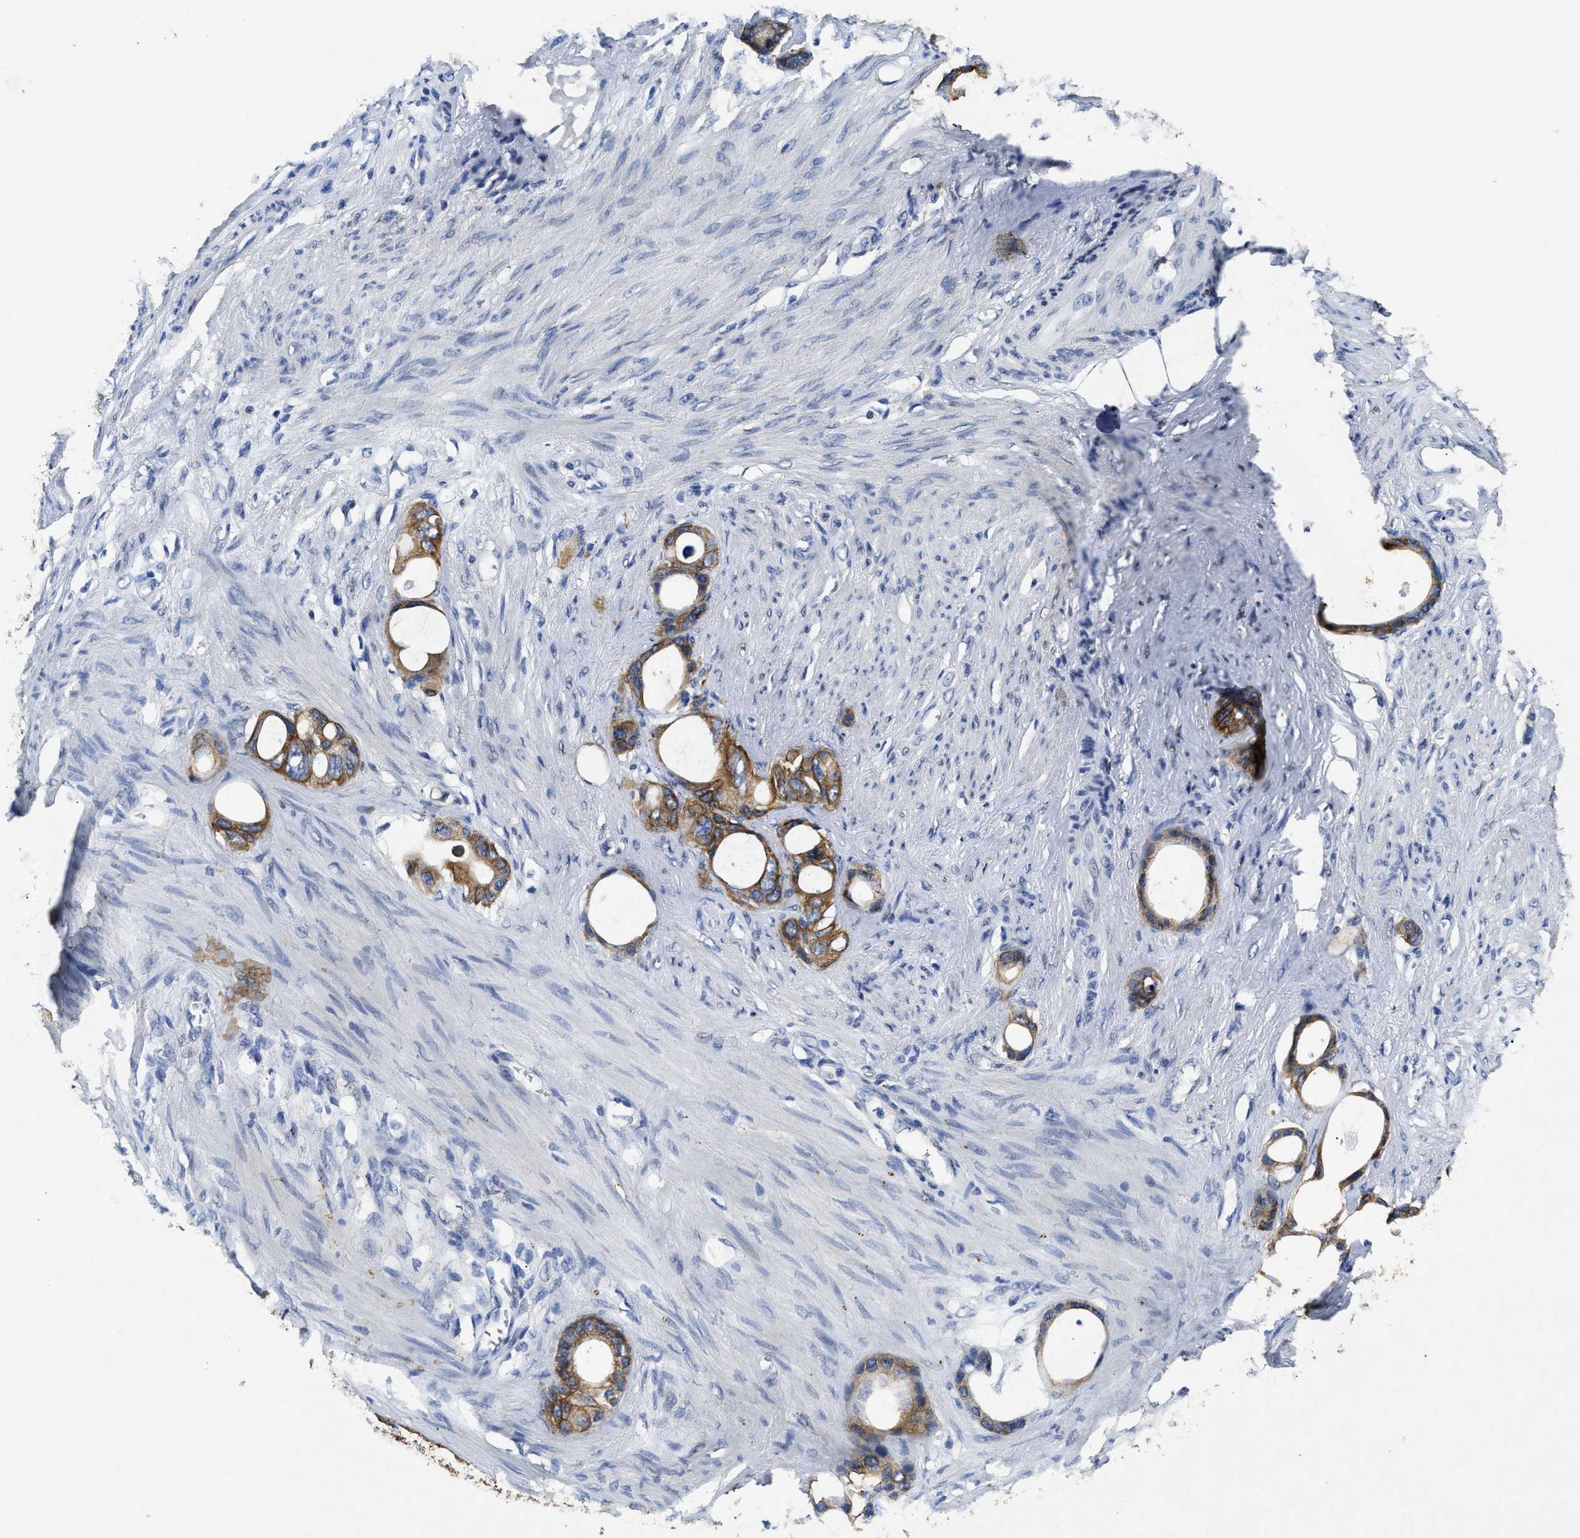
{"staining": {"intensity": "moderate", "quantity": ">75%", "location": "cytoplasmic/membranous"}, "tissue": "stomach cancer", "cell_type": "Tumor cells", "image_type": "cancer", "snomed": [{"axis": "morphology", "description": "Adenocarcinoma, NOS"}, {"axis": "topography", "description": "Stomach"}], "caption": "Human stomach cancer stained with a brown dye demonstrates moderate cytoplasmic/membranous positive positivity in about >75% of tumor cells.", "gene": "CTNNA1", "patient": {"sex": "female", "age": 75}}